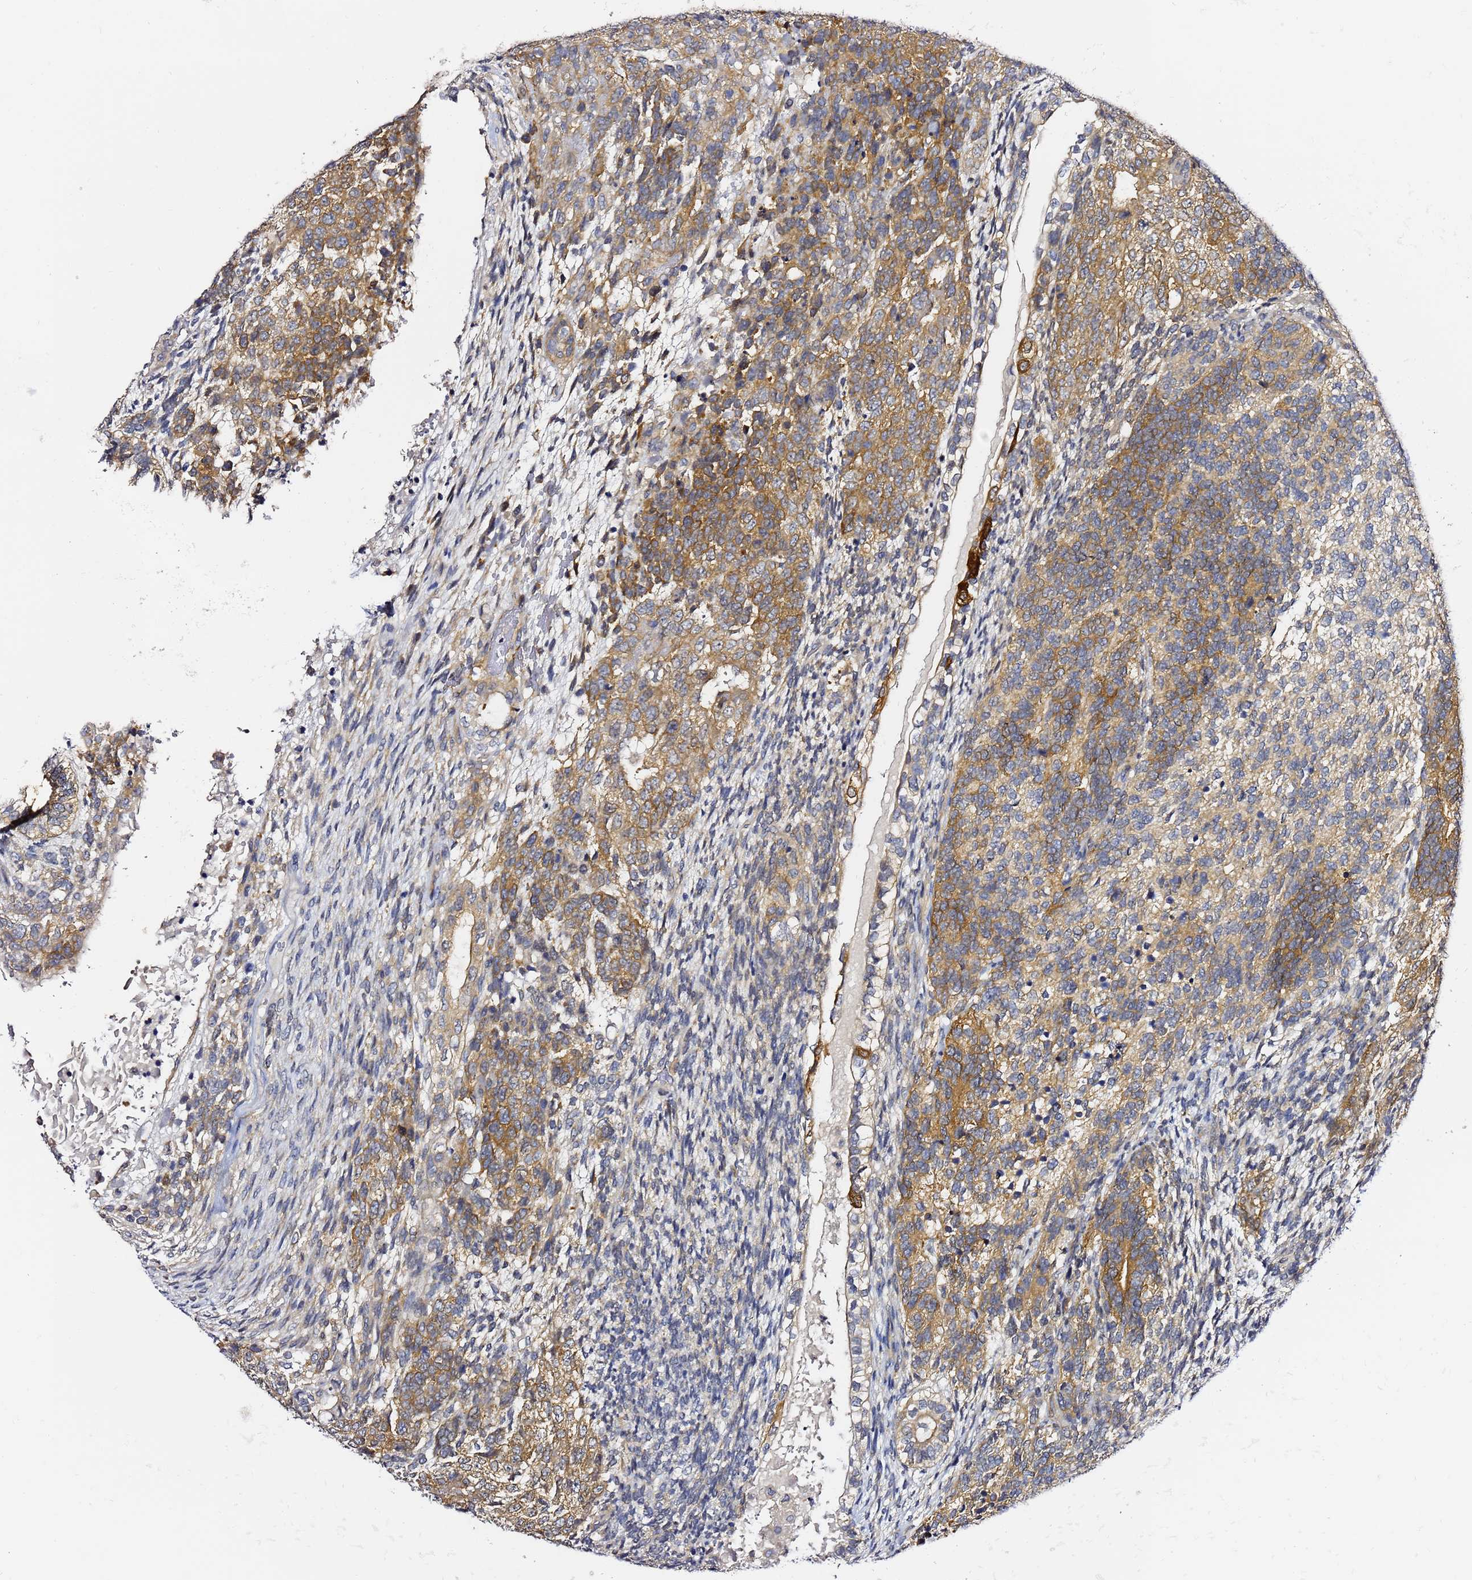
{"staining": {"intensity": "moderate", "quantity": ">75%", "location": "cytoplasmic/membranous"}, "tissue": "testis cancer", "cell_type": "Tumor cells", "image_type": "cancer", "snomed": [{"axis": "morphology", "description": "Carcinoma, Embryonal, NOS"}, {"axis": "topography", "description": "Testis"}], "caption": "Immunohistochemistry (IHC) staining of embryonal carcinoma (testis), which shows medium levels of moderate cytoplasmic/membranous expression in approximately >75% of tumor cells indicating moderate cytoplasmic/membranous protein staining. The staining was performed using DAB (brown) for protein detection and nuclei were counterstained in hematoxylin (blue).", "gene": "LENG1", "patient": {"sex": "male", "age": 23}}